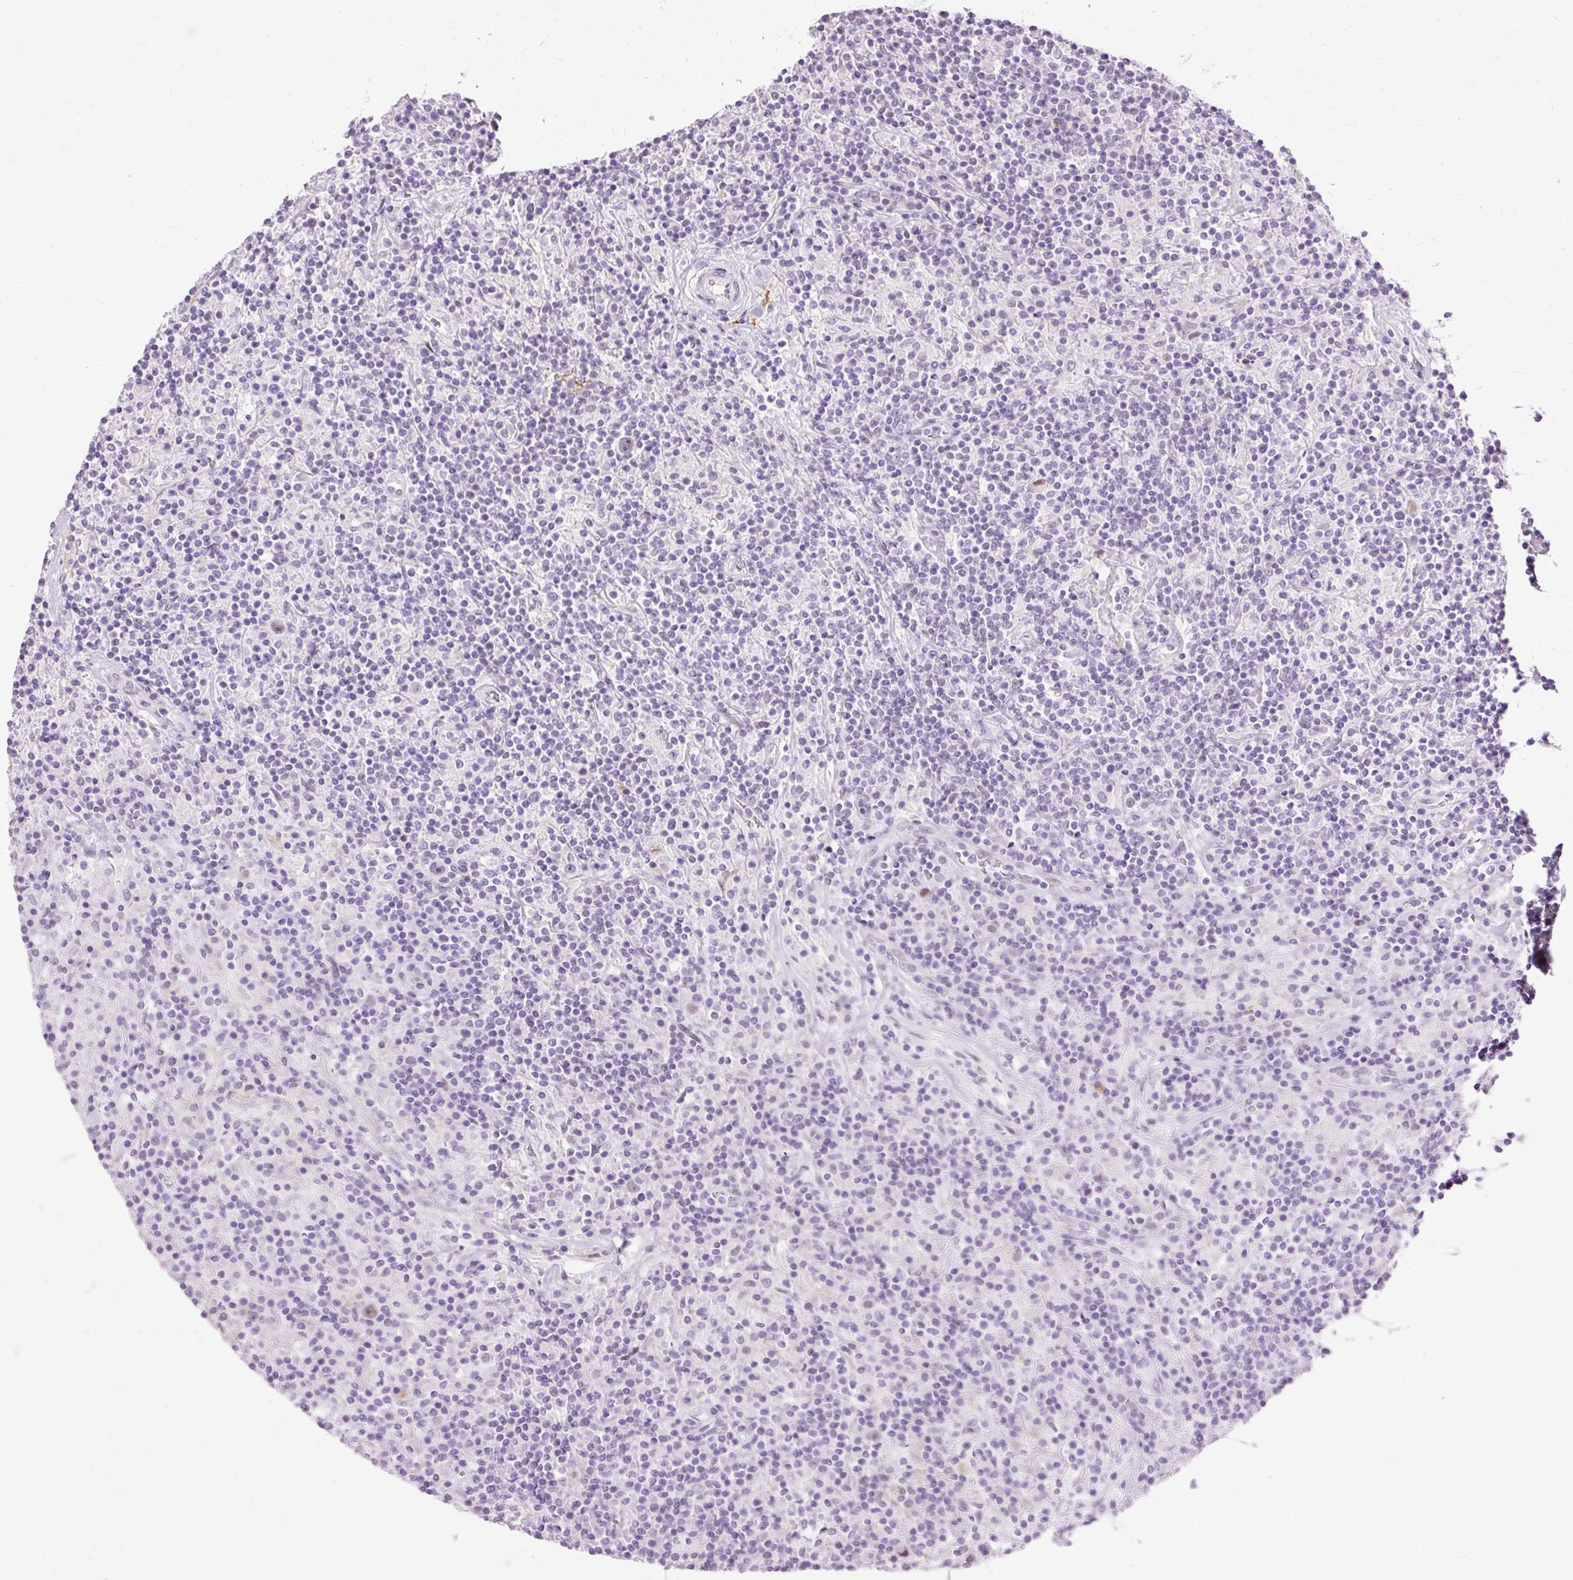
{"staining": {"intensity": "weak", "quantity": "25%-75%", "location": "nuclear"}, "tissue": "lymphoma", "cell_type": "Tumor cells", "image_type": "cancer", "snomed": [{"axis": "morphology", "description": "Hodgkin's disease, NOS"}, {"axis": "topography", "description": "Lymph node"}], "caption": "High-power microscopy captured an immunohistochemistry image of lymphoma, revealing weak nuclear positivity in about 25%-75% of tumor cells. The staining was performed using DAB to visualize the protein expression in brown, while the nuclei were stained in blue with hematoxylin (Magnification: 20x).", "gene": "PDE6B", "patient": {"sex": "male", "age": 70}}